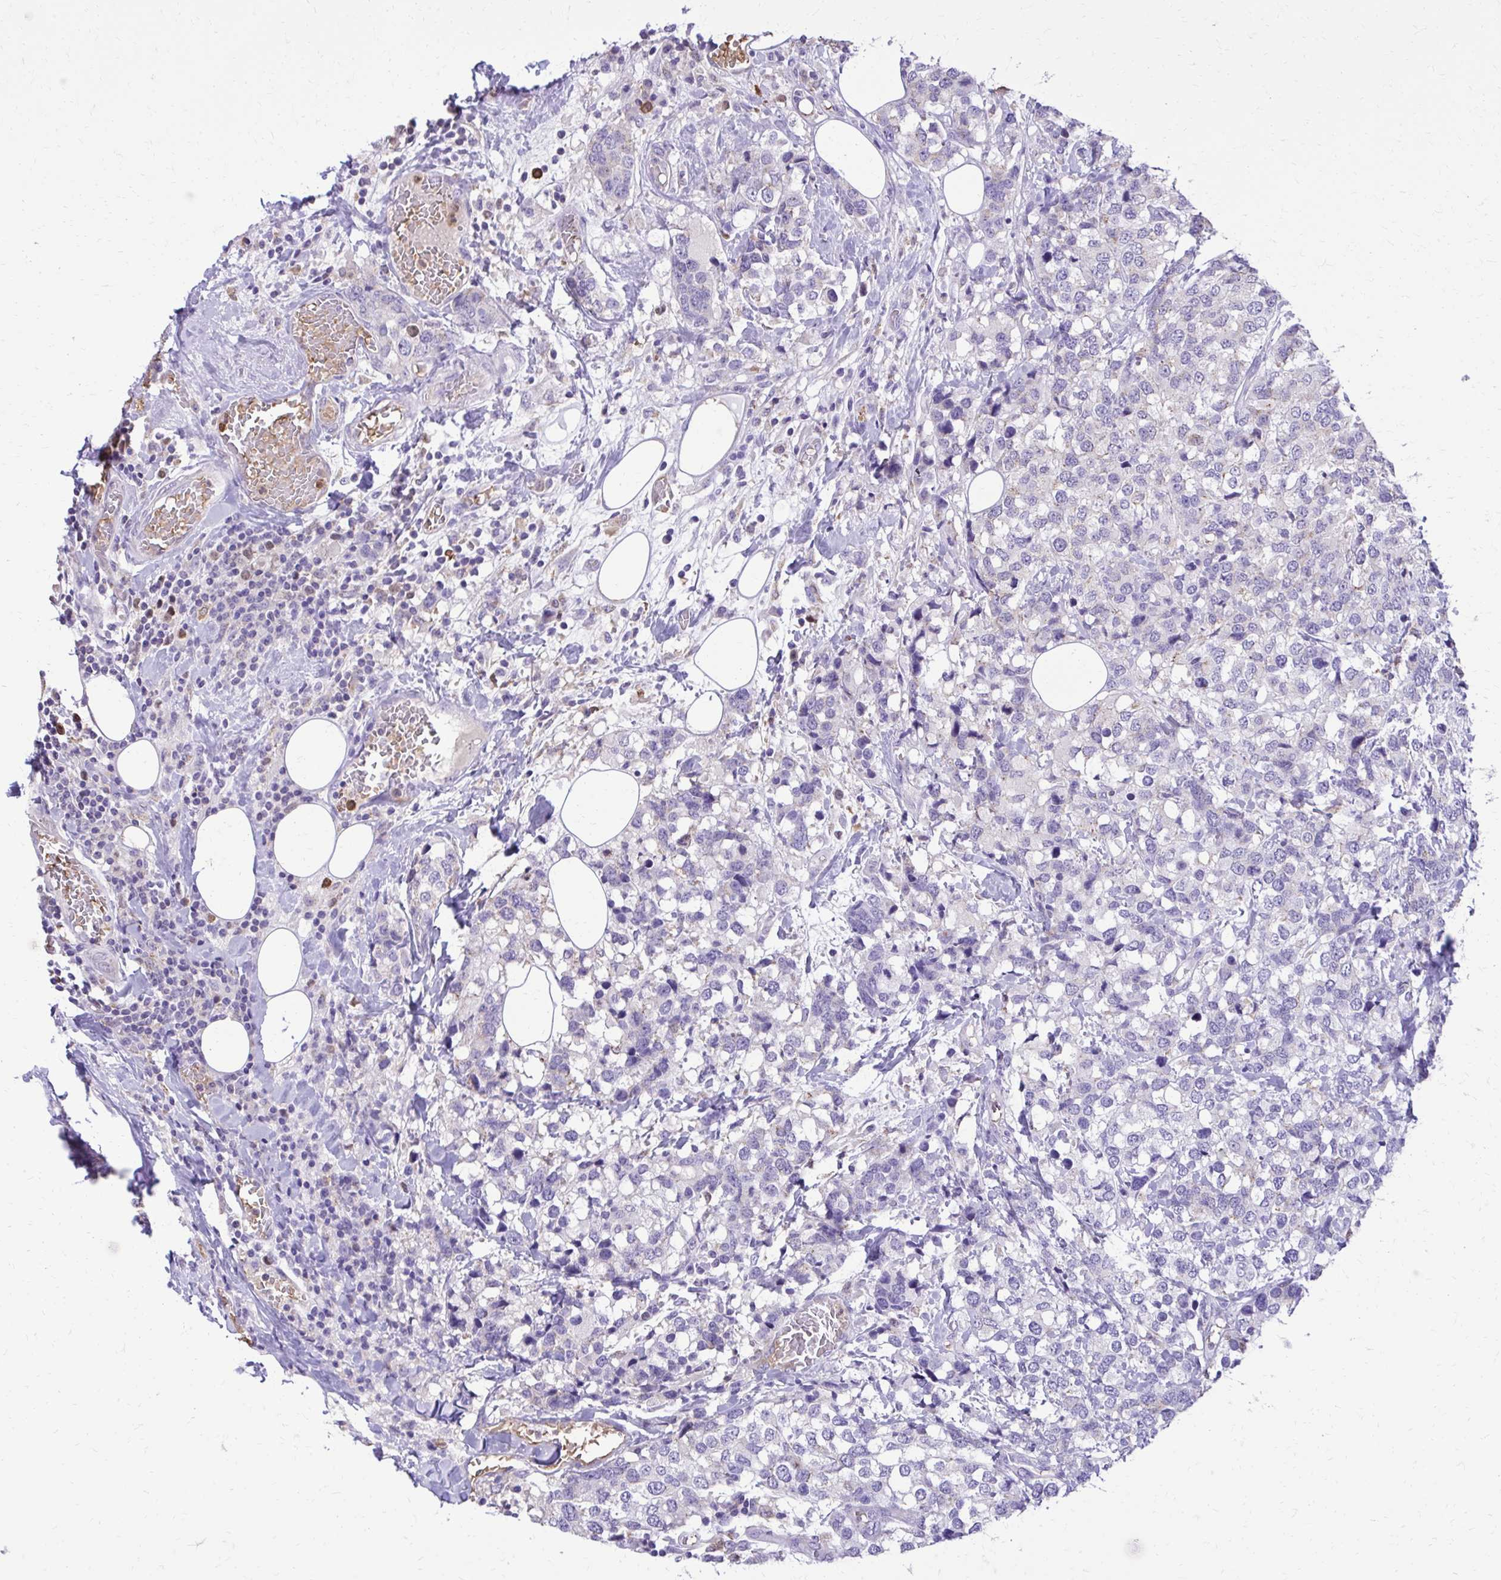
{"staining": {"intensity": "negative", "quantity": "none", "location": "none"}, "tissue": "breast cancer", "cell_type": "Tumor cells", "image_type": "cancer", "snomed": [{"axis": "morphology", "description": "Lobular carcinoma"}, {"axis": "topography", "description": "Breast"}], "caption": "This is an immunohistochemistry (IHC) image of breast cancer (lobular carcinoma). There is no staining in tumor cells.", "gene": "CAT", "patient": {"sex": "female", "age": 59}}